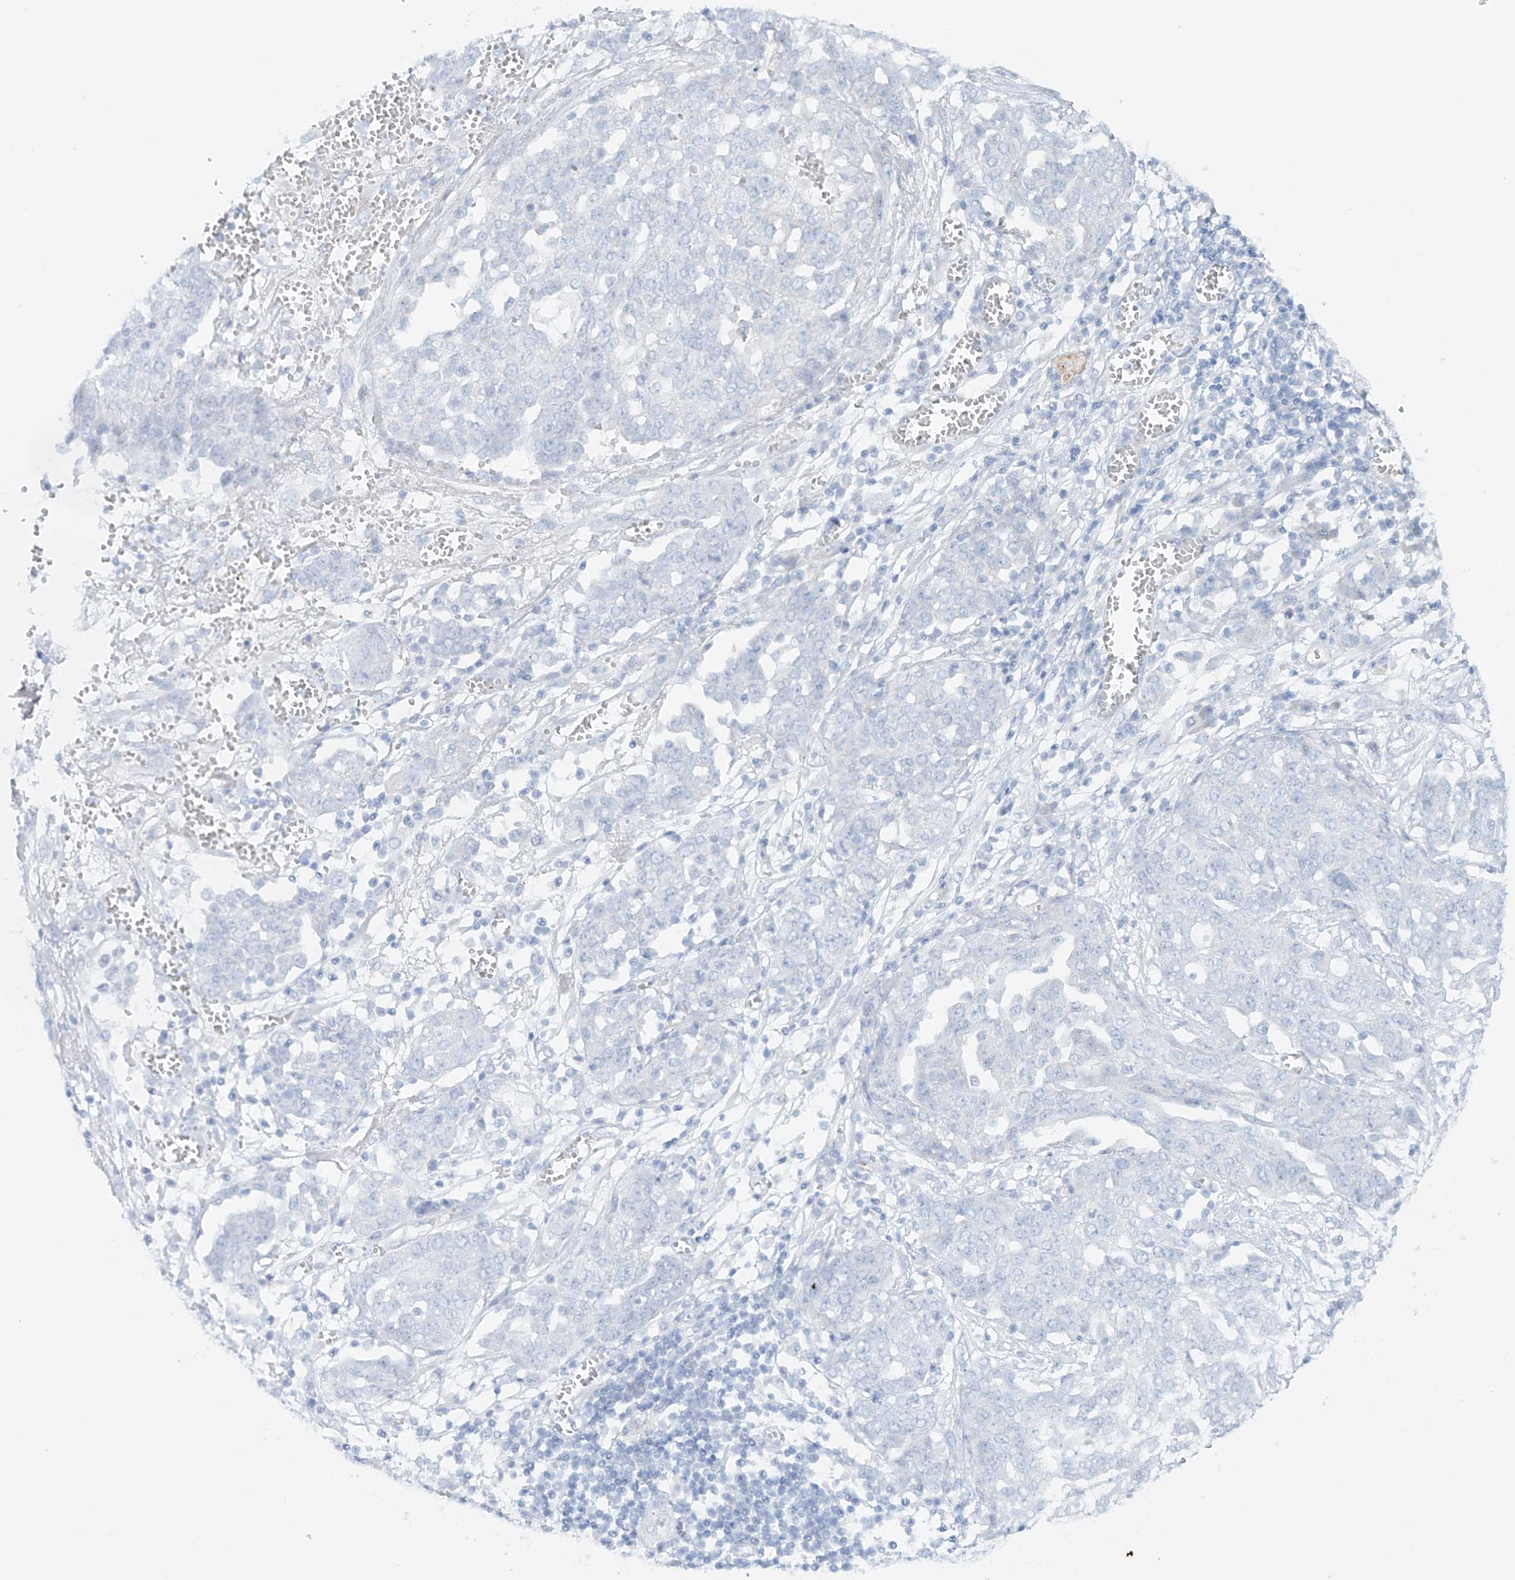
{"staining": {"intensity": "negative", "quantity": "none", "location": "none"}, "tissue": "ovarian cancer", "cell_type": "Tumor cells", "image_type": "cancer", "snomed": [{"axis": "morphology", "description": "Cystadenocarcinoma, serous, NOS"}, {"axis": "topography", "description": "Soft tissue"}, {"axis": "topography", "description": "Ovary"}], "caption": "This photomicrograph is of ovarian cancer (serous cystadenocarcinoma) stained with immunohistochemistry (IHC) to label a protein in brown with the nuclei are counter-stained blue. There is no positivity in tumor cells.", "gene": "TJAP1", "patient": {"sex": "female", "age": 57}}